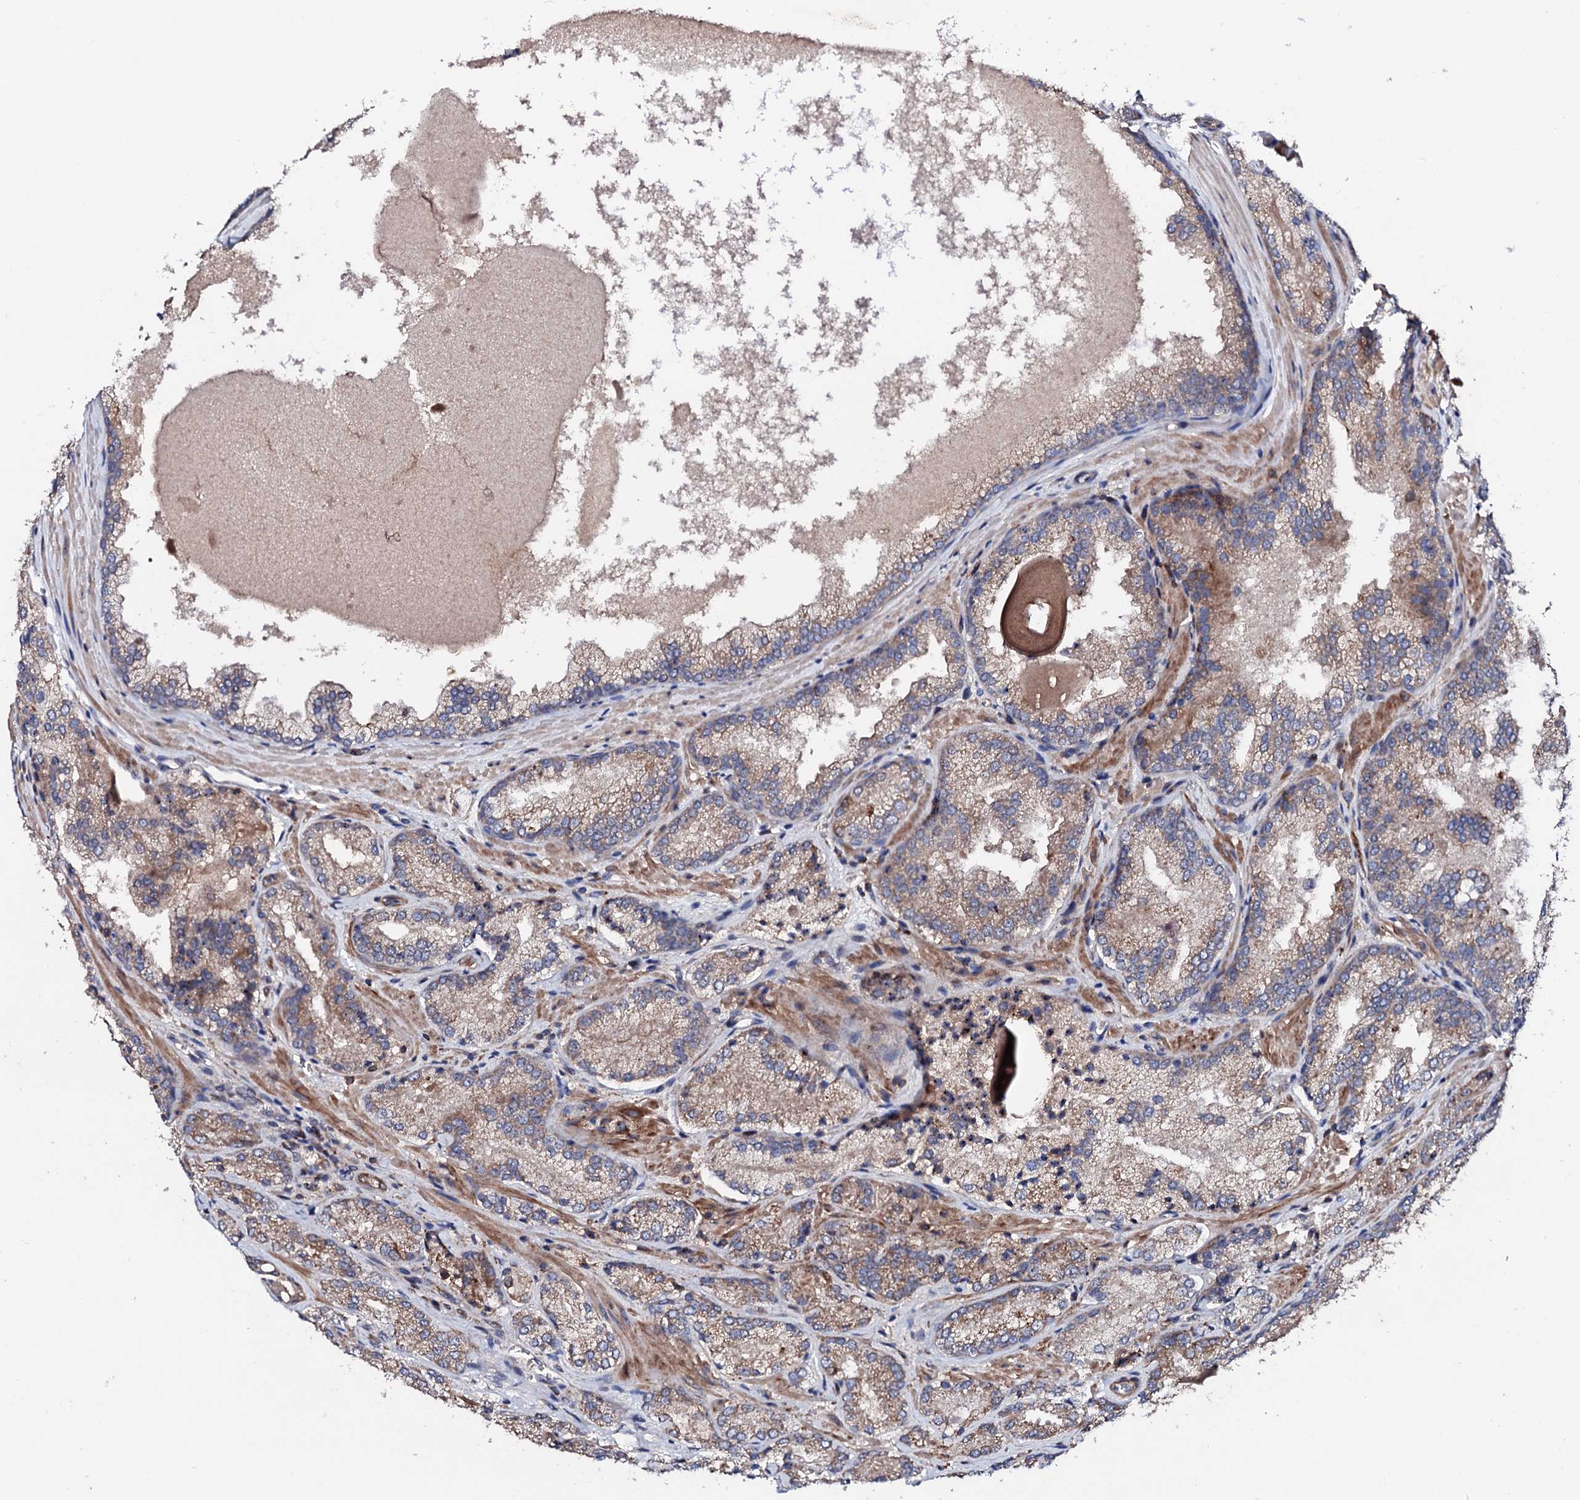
{"staining": {"intensity": "moderate", "quantity": ">75%", "location": "cytoplasmic/membranous"}, "tissue": "prostate cancer", "cell_type": "Tumor cells", "image_type": "cancer", "snomed": [{"axis": "morphology", "description": "Adenocarcinoma, Low grade"}, {"axis": "topography", "description": "Prostate"}], "caption": "Immunohistochemistry staining of low-grade adenocarcinoma (prostate), which shows medium levels of moderate cytoplasmic/membranous staining in about >75% of tumor cells indicating moderate cytoplasmic/membranous protein positivity. The staining was performed using DAB (brown) for protein detection and nuclei were counterstained in hematoxylin (blue).", "gene": "GTPBP4", "patient": {"sex": "male", "age": 74}}